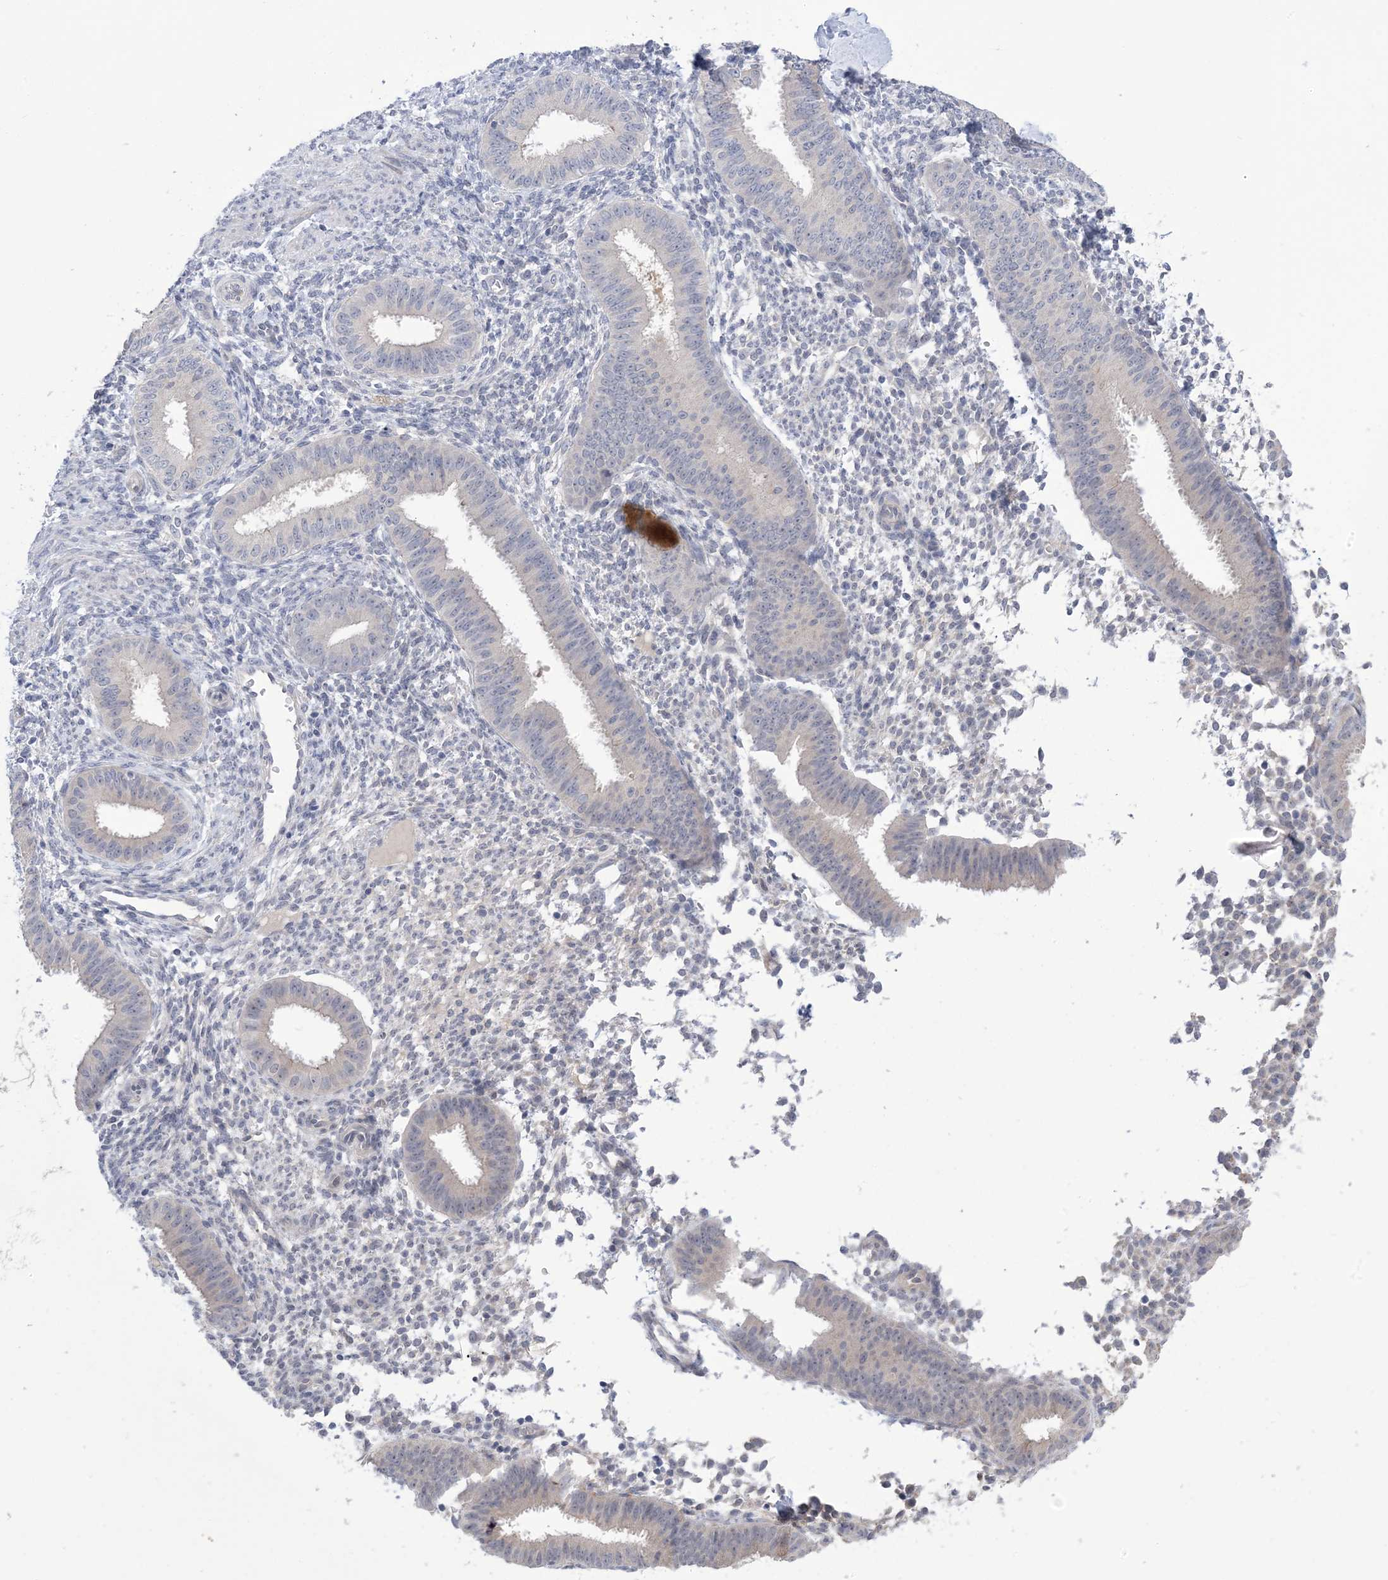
{"staining": {"intensity": "negative", "quantity": "none", "location": "none"}, "tissue": "endometrium", "cell_type": "Cells in endometrial stroma", "image_type": "normal", "snomed": [{"axis": "morphology", "description": "Normal tissue, NOS"}, {"axis": "topography", "description": "Uterus"}, {"axis": "topography", "description": "Endometrium"}], "caption": "DAB (3,3'-diaminobenzidine) immunohistochemical staining of unremarkable human endometrium demonstrates no significant expression in cells in endometrial stroma.", "gene": "TTYH1", "patient": {"sex": "female", "age": 48}}